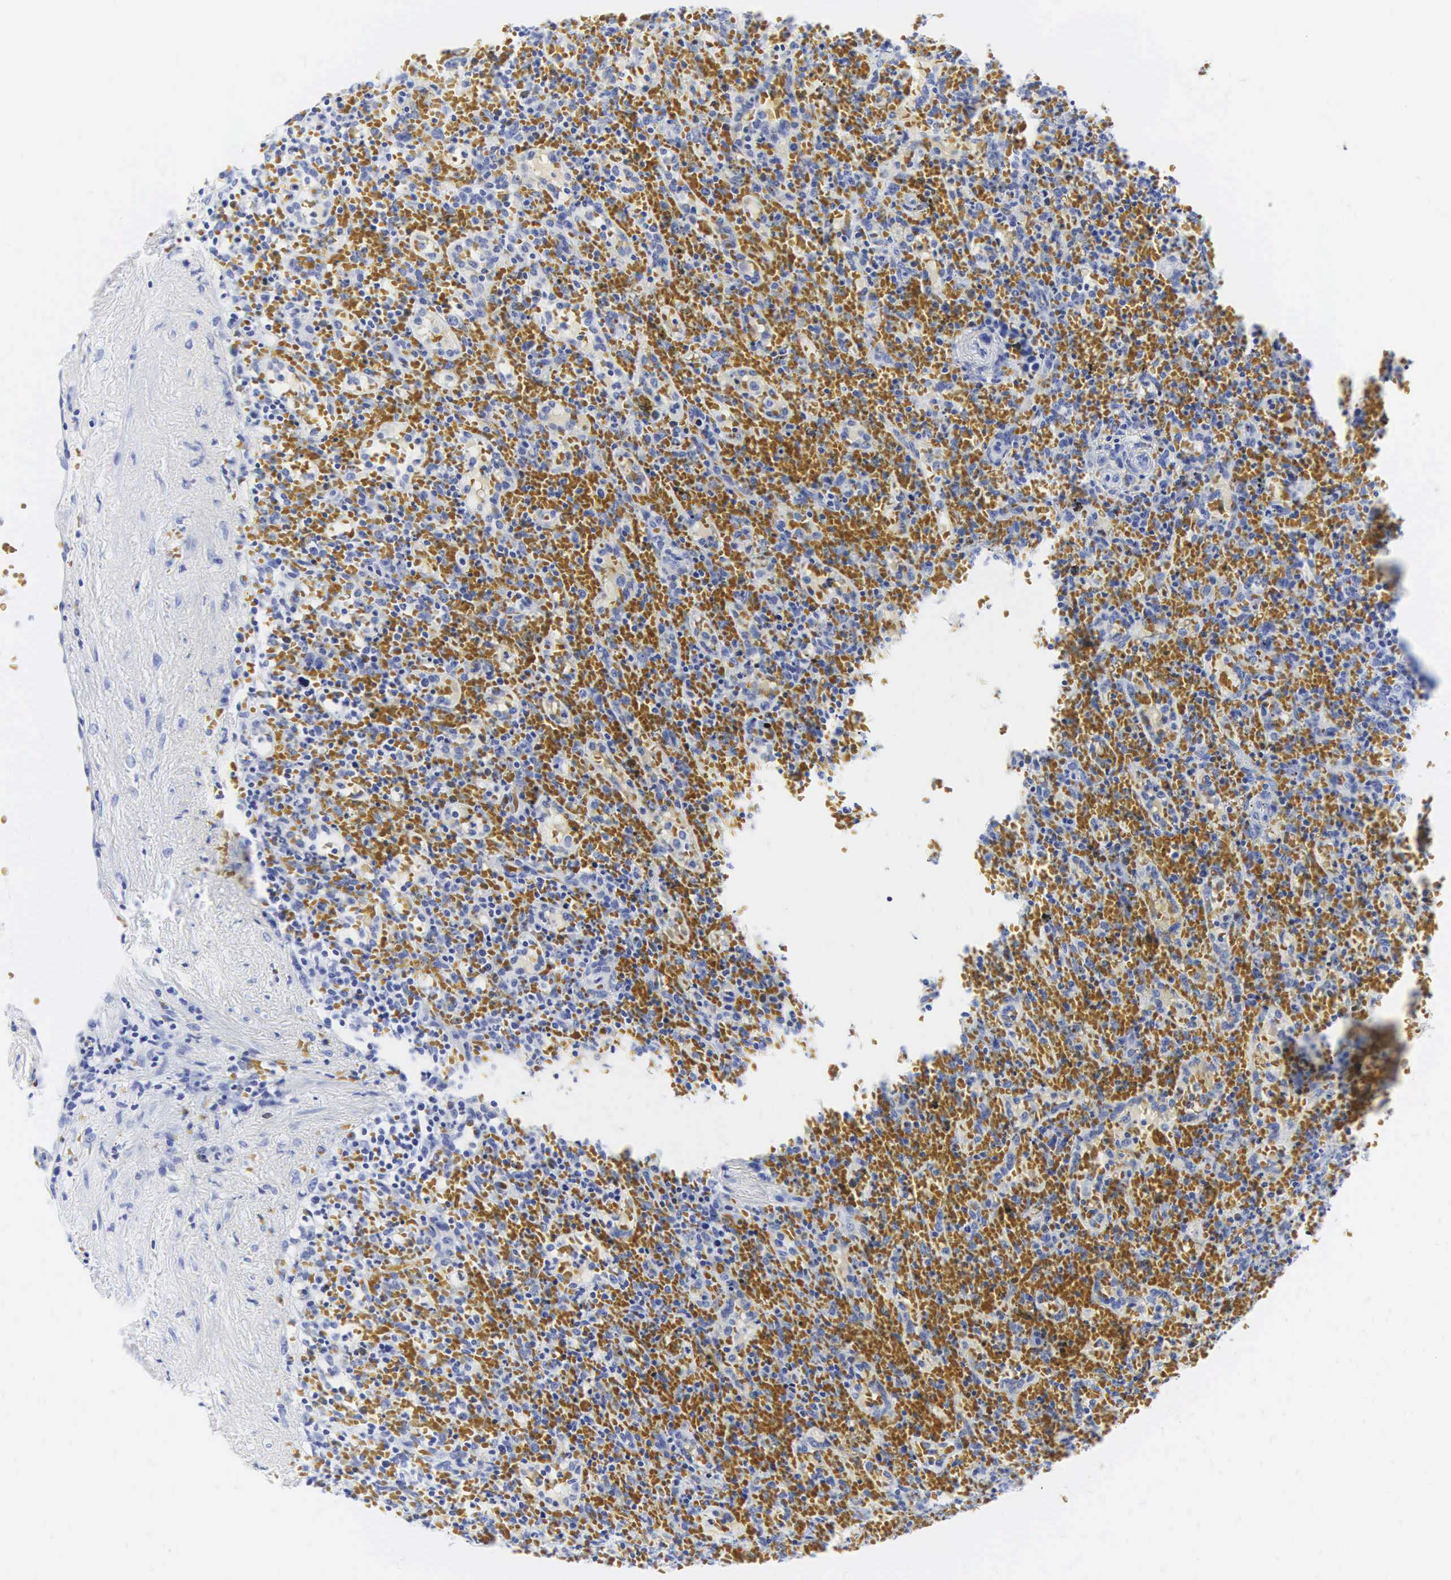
{"staining": {"intensity": "negative", "quantity": "none", "location": "none"}, "tissue": "lymphoma", "cell_type": "Tumor cells", "image_type": "cancer", "snomed": [{"axis": "morphology", "description": "Malignant lymphoma, non-Hodgkin's type, High grade"}, {"axis": "topography", "description": "Spleen"}, {"axis": "topography", "description": "Lymph node"}], "caption": "Immunohistochemistry (IHC) micrograph of lymphoma stained for a protein (brown), which exhibits no staining in tumor cells.", "gene": "CGB3", "patient": {"sex": "female", "age": 70}}